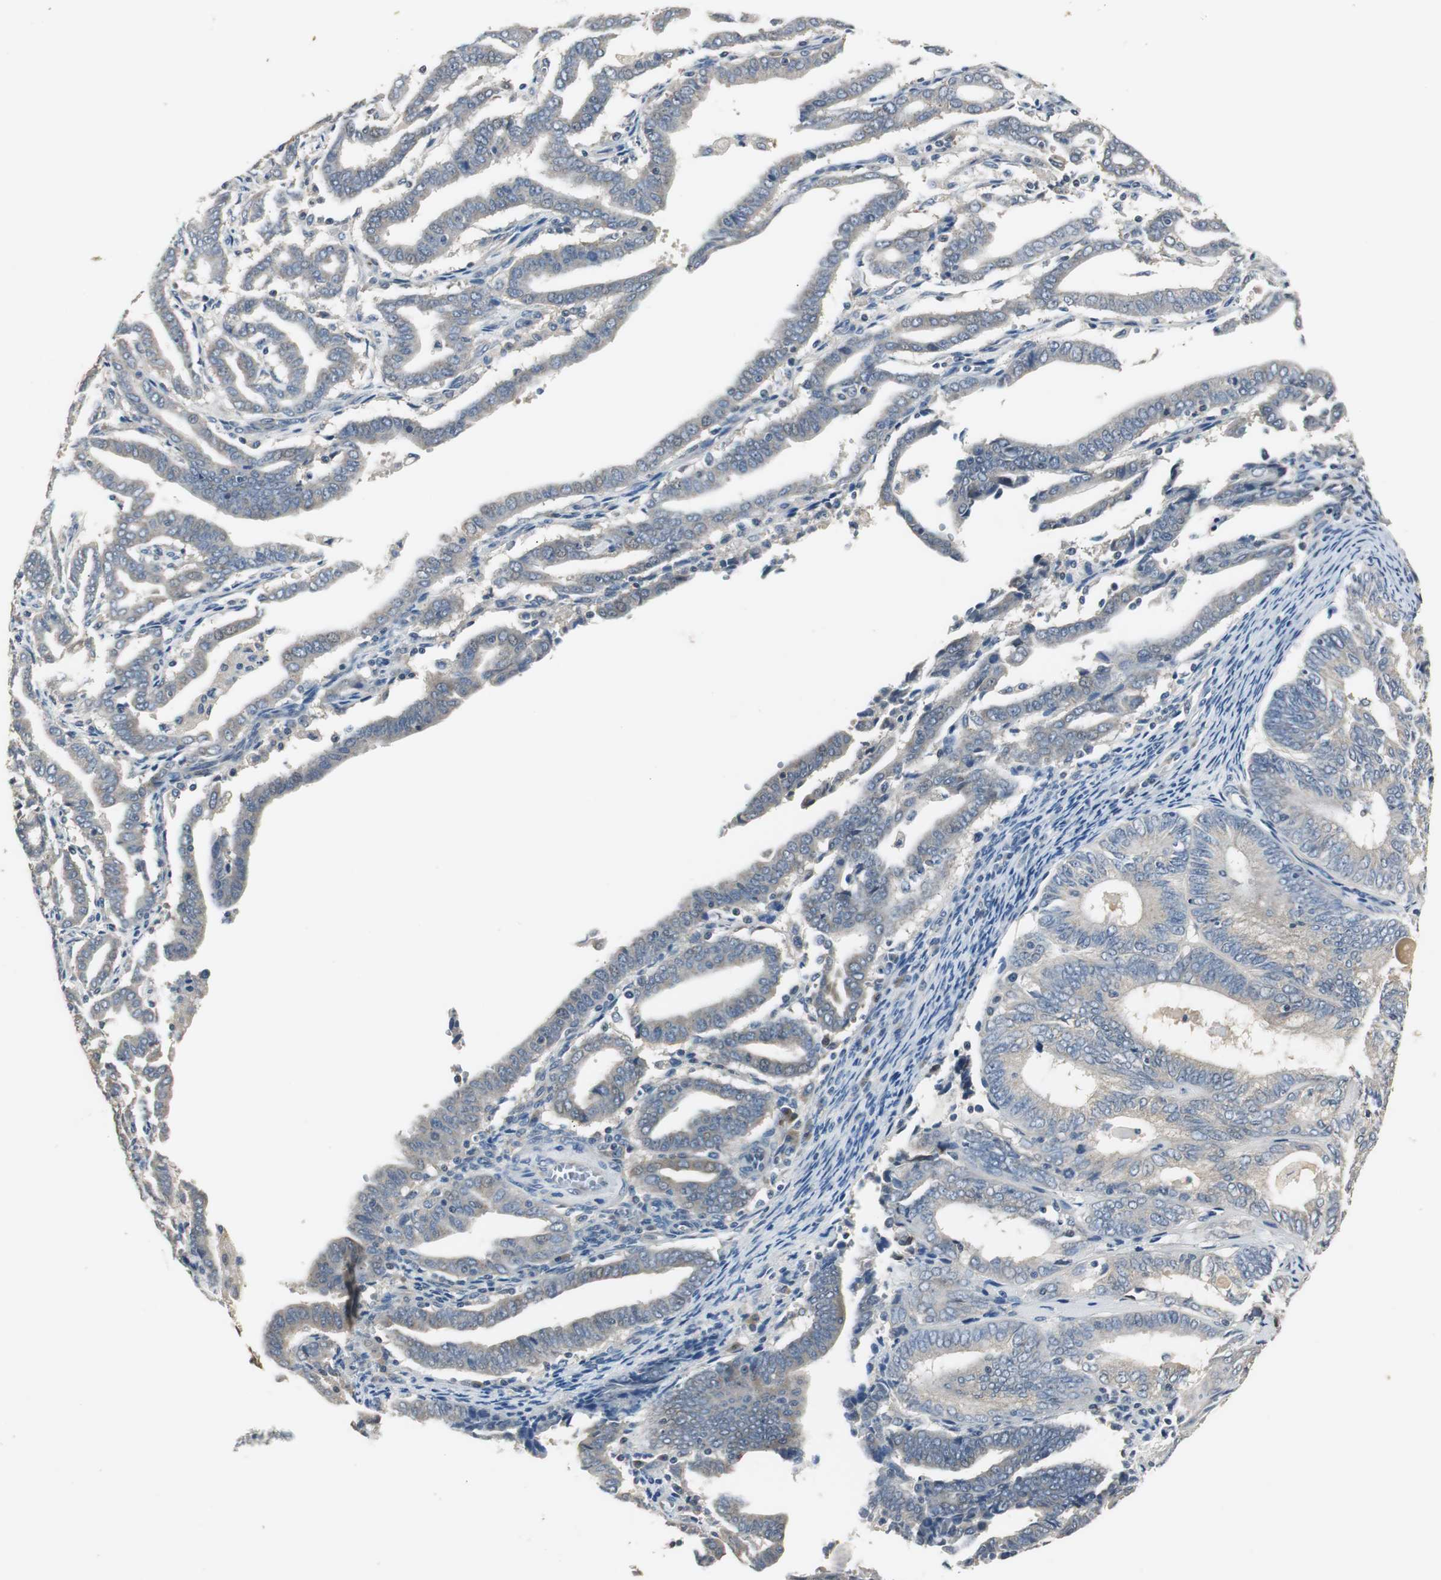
{"staining": {"intensity": "weak", "quantity": "<25%", "location": "cytoplasmic/membranous"}, "tissue": "endometrial cancer", "cell_type": "Tumor cells", "image_type": "cancer", "snomed": [{"axis": "morphology", "description": "Adenocarcinoma, NOS"}, {"axis": "topography", "description": "Uterus"}], "caption": "High power microscopy histopathology image of an immunohistochemistry (IHC) histopathology image of endometrial adenocarcinoma, revealing no significant expression in tumor cells. (Brightfield microscopy of DAB immunohistochemistry (IHC) at high magnification).", "gene": "PTPRN2", "patient": {"sex": "female", "age": 83}}